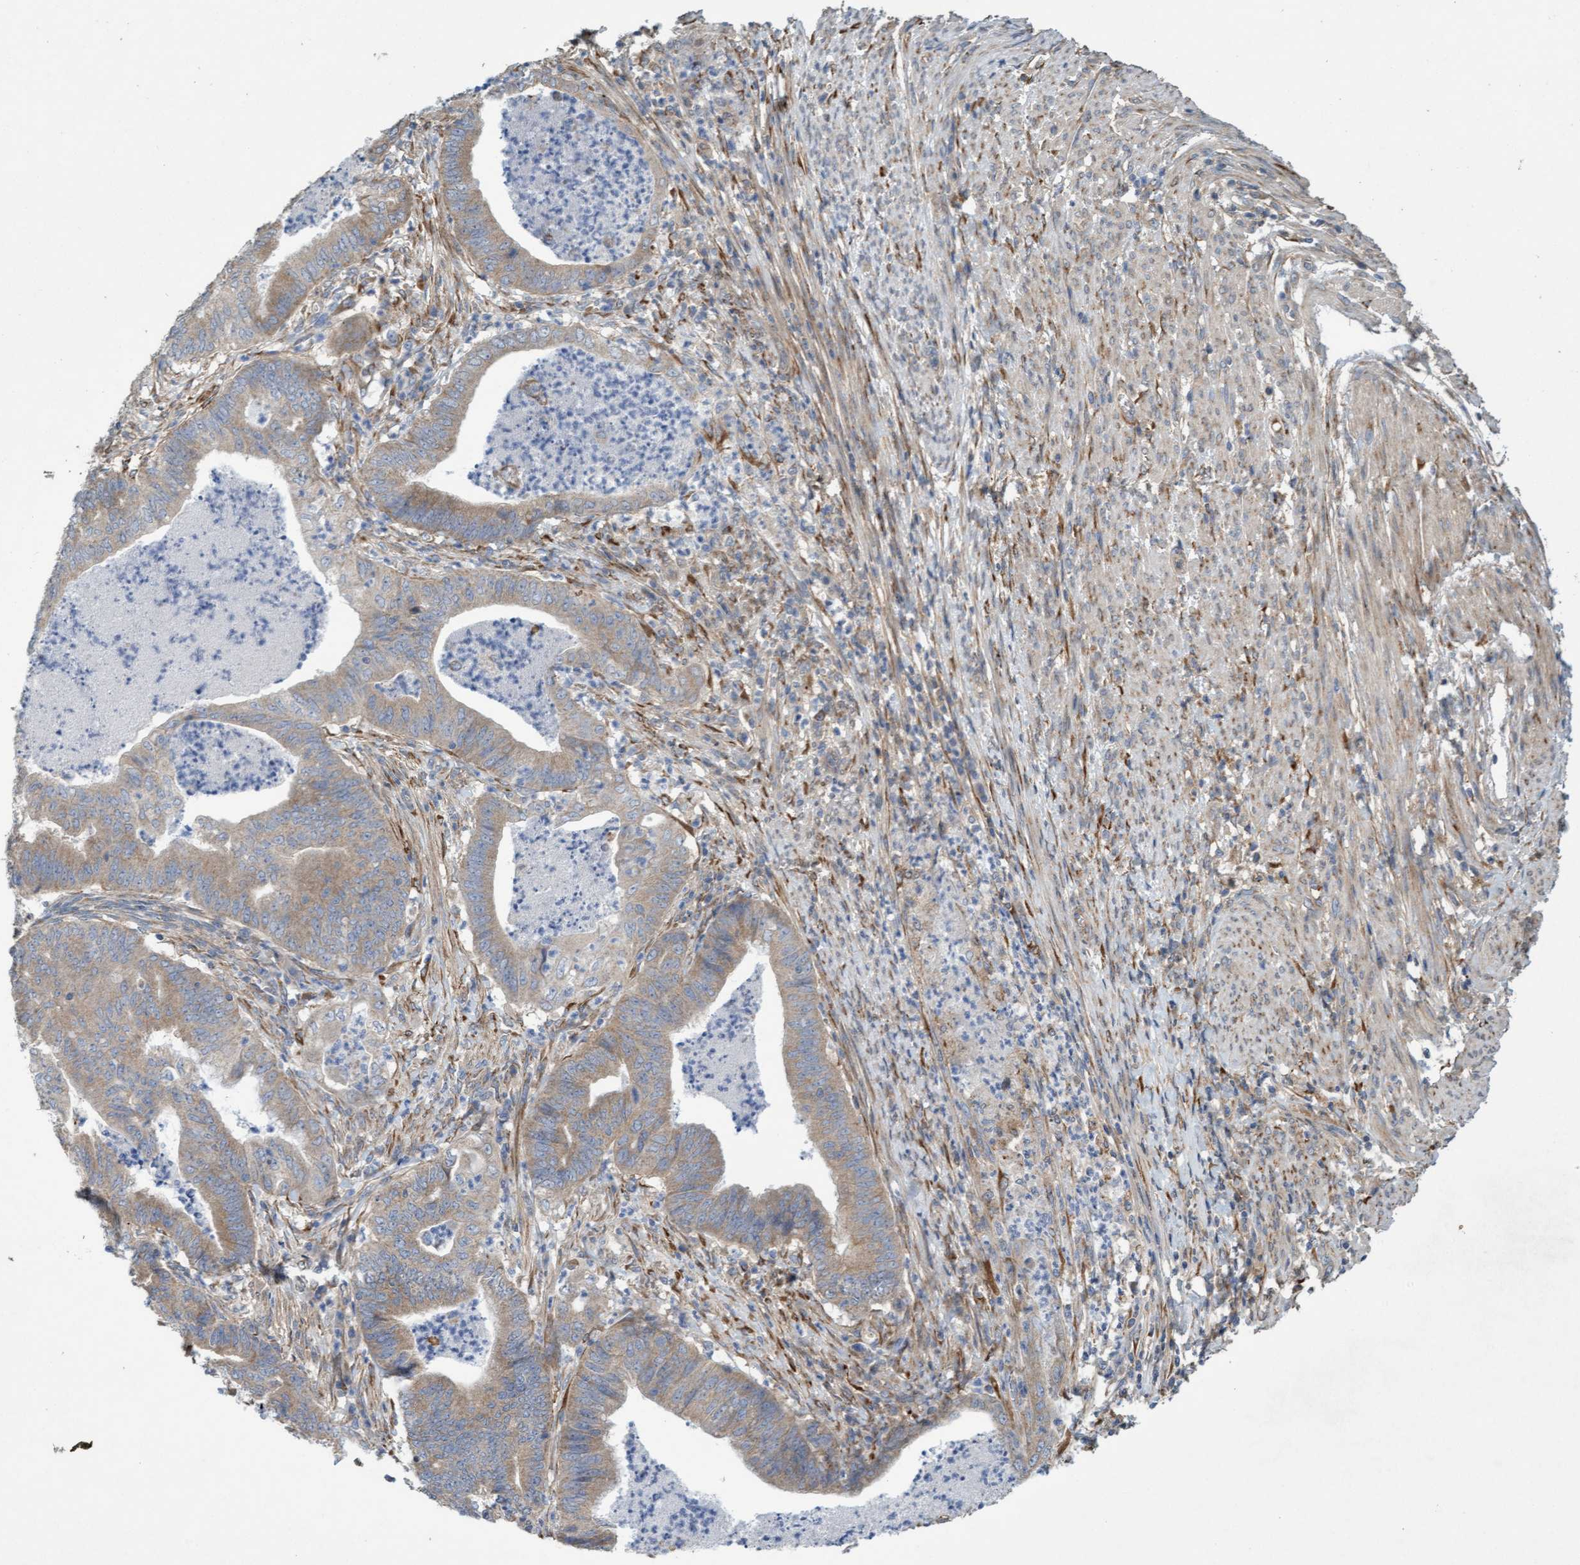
{"staining": {"intensity": "weak", "quantity": ">75%", "location": "cytoplasmic/membranous"}, "tissue": "endometrial cancer", "cell_type": "Tumor cells", "image_type": "cancer", "snomed": [{"axis": "morphology", "description": "Polyp, NOS"}, {"axis": "morphology", "description": "Adenocarcinoma, NOS"}, {"axis": "morphology", "description": "Adenoma, NOS"}, {"axis": "topography", "description": "Endometrium"}], "caption": "High-magnification brightfield microscopy of polyp (endometrial) stained with DAB (3,3'-diaminobenzidine) (brown) and counterstained with hematoxylin (blue). tumor cells exhibit weak cytoplasmic/membranous staining is present in approximately>75% of cells. Ihc stains the protein of interest in brown and the nuclei are stained blue.", "gene": "DDHD2", "patient": {"sex": "female", "age": 79}}